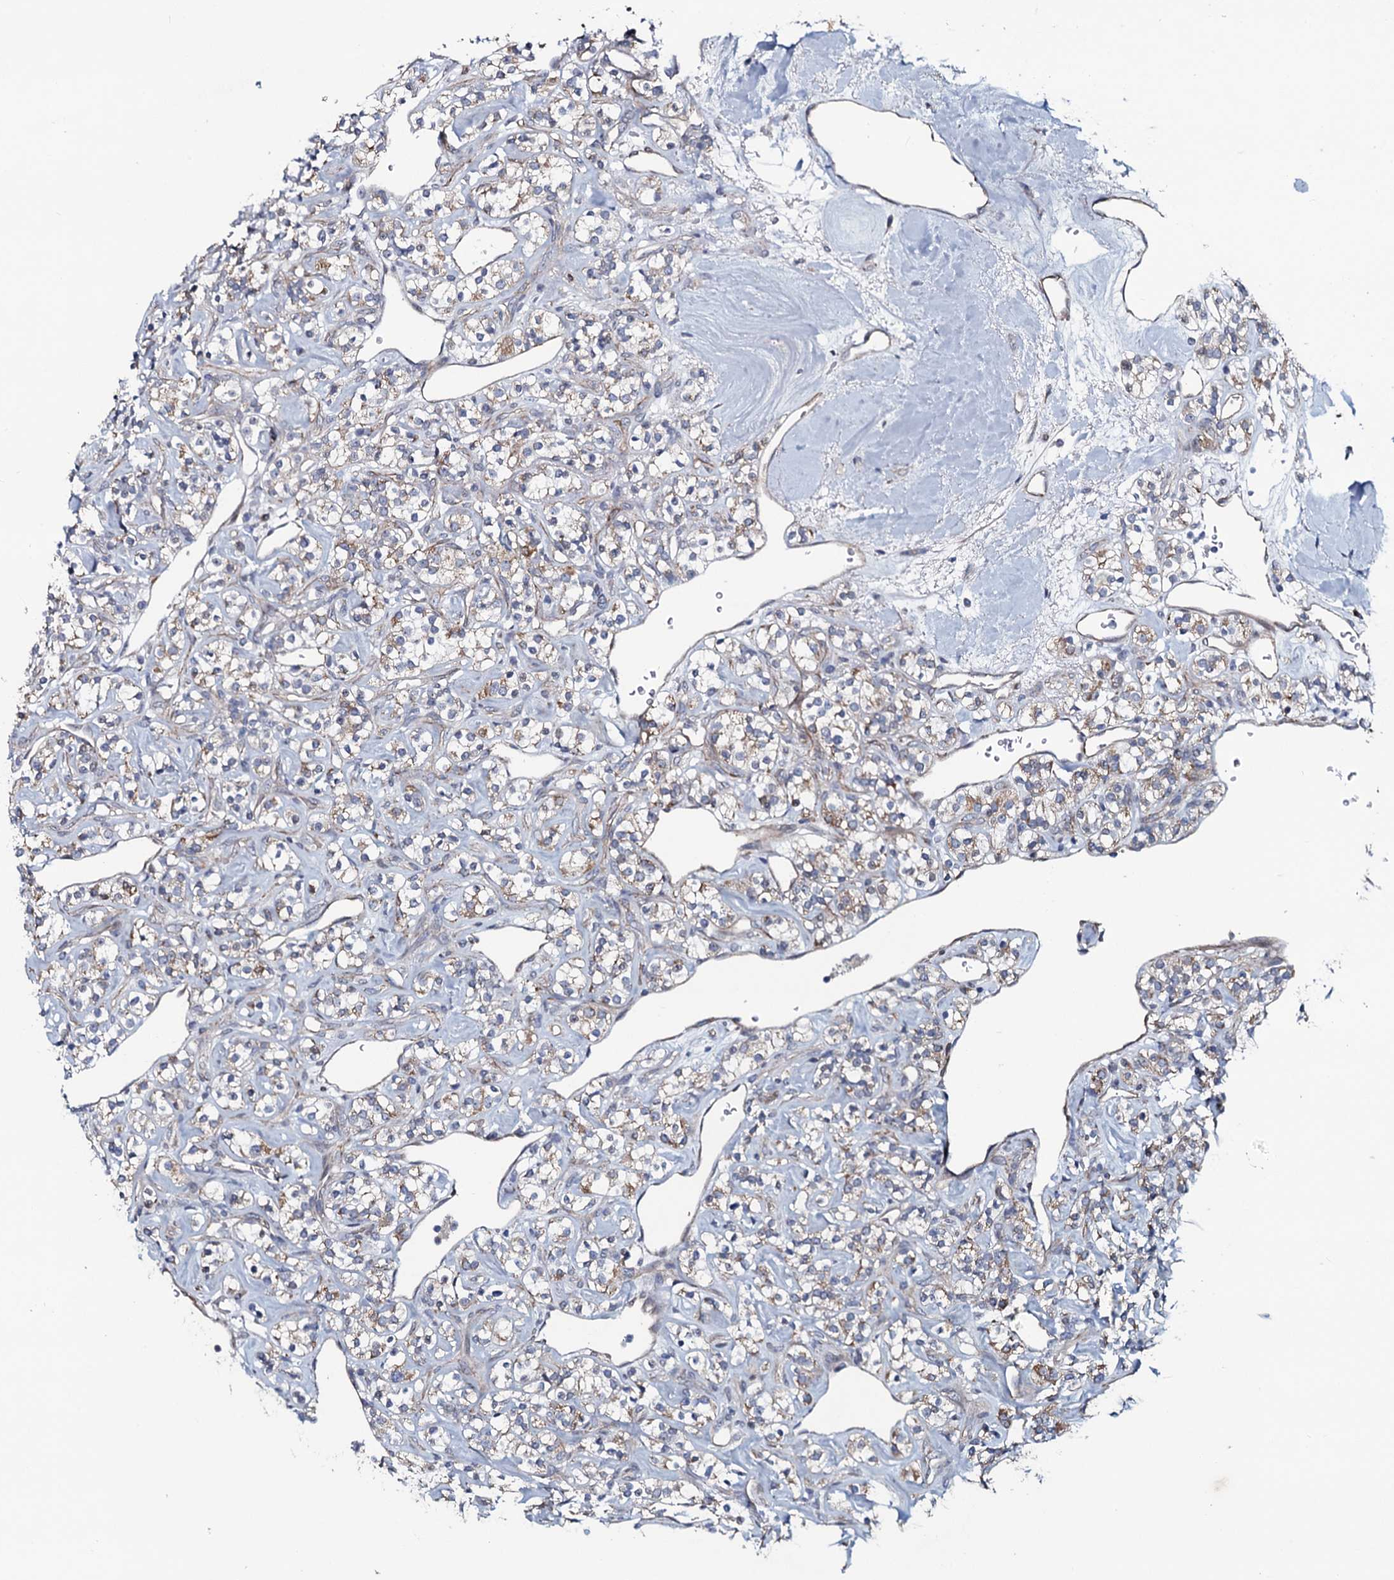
{"staining": {"intensity": "weak", "quantity": "25%-75%", "location": "cytoplasmic/membranous"}, "tissue": "renal cancer", "cell_type": "Tumor cells", "image_type": "cancer", "snomed": [{"axis": "morphology", "description": "Adenocarcinoma, NOS"}, {"axis": "topography", "description": "Kidney"}], "caption": "Protein positivity by immunohistochemistry (IHC) displays weak cytoplasmic/membranous positivity in about 25%-75% of tumor cells in renal adenocarcinoma.", "gene": "KCTD4", "patient": {"sex": "male", "age": 77}}